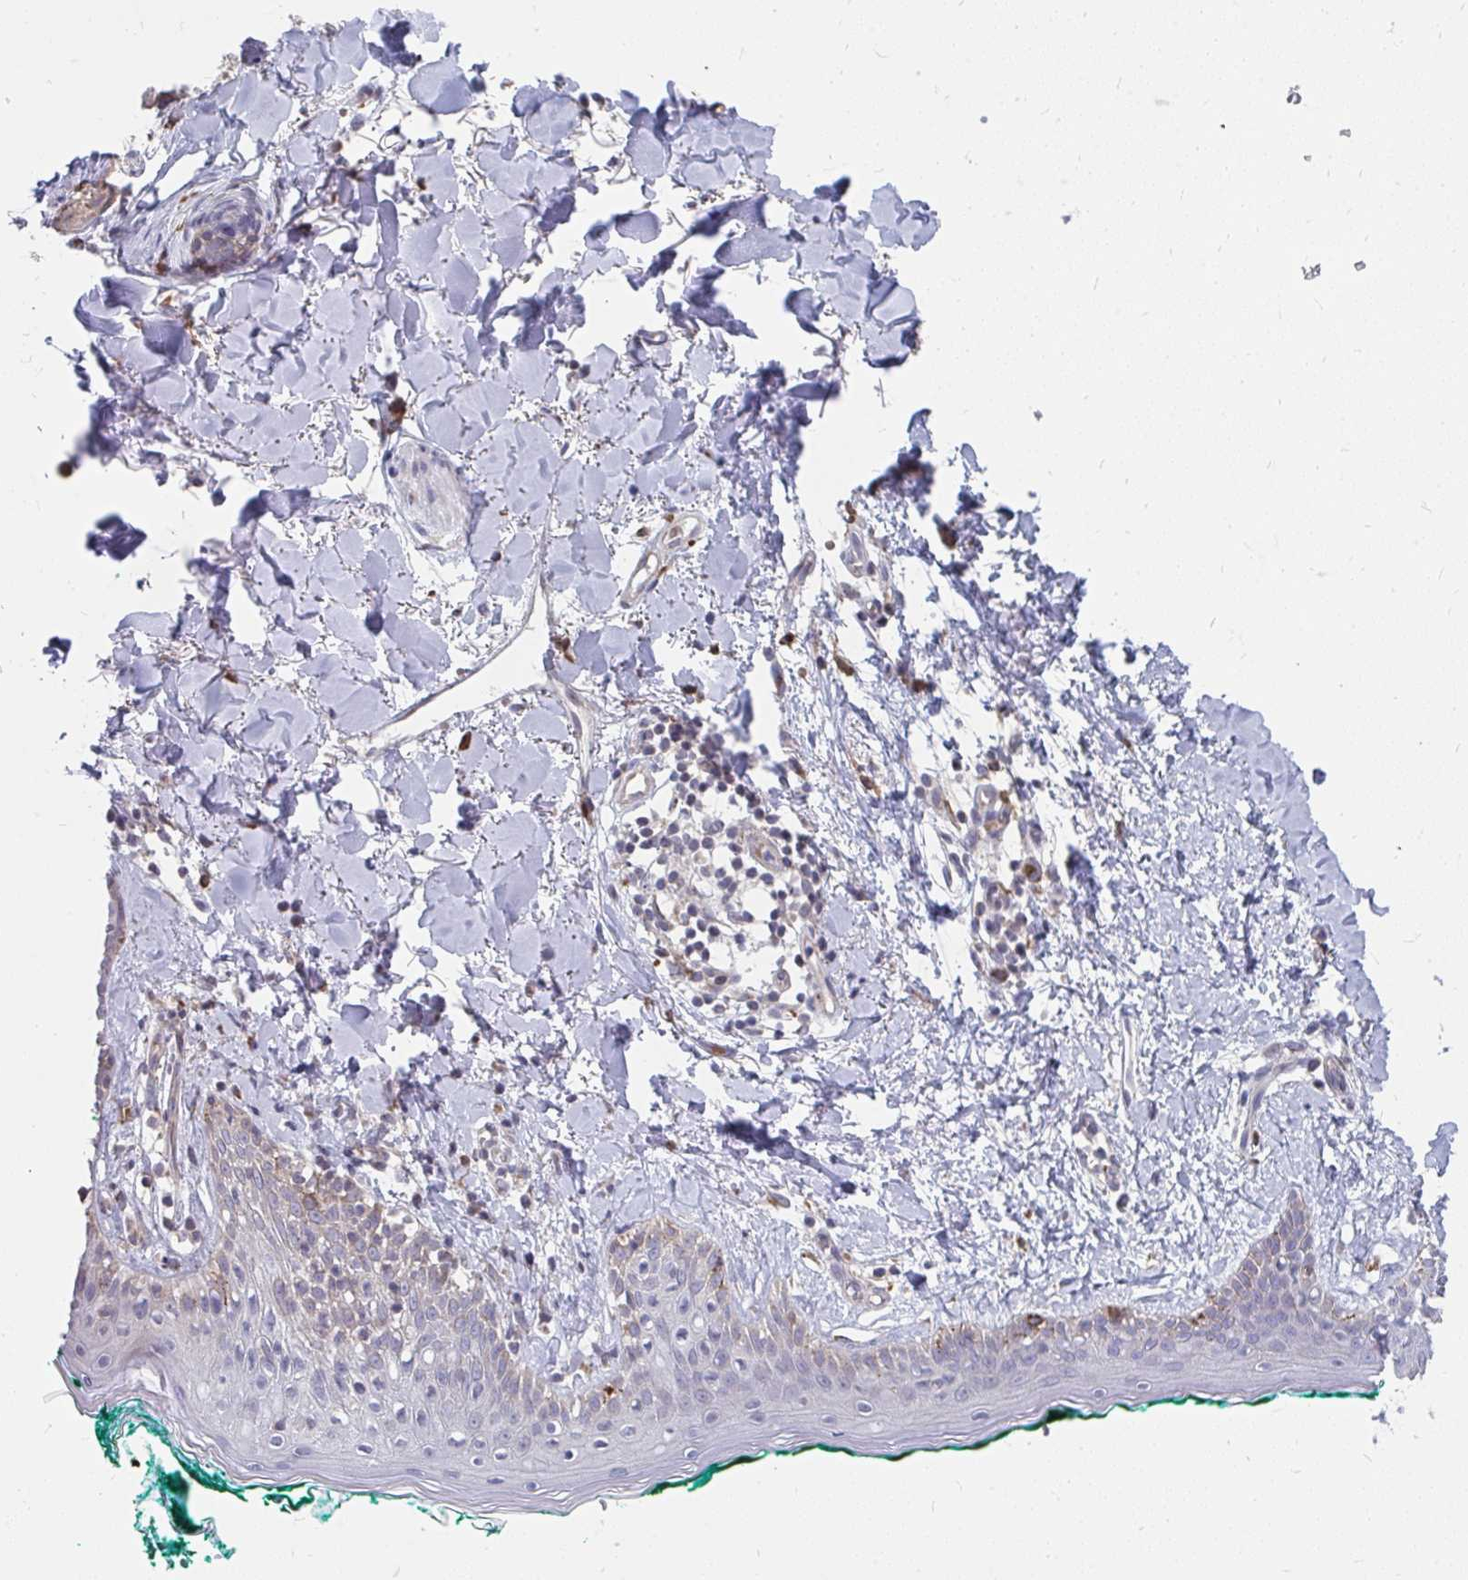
{"staining": {"intensity": "moderate", "quantity": ">75%", "location": "cytoplasmic/membranous"}, "tissue": "skin", "cell_type": "Fibroblasts", "image_type": "normal", "snomed": [{"axis": "morphology", "description": "Normal tissue, NOS"}, {"axis": "topography", "description": "Skin"}], "caption": "An immunohistochemistry (IHC) photomicrograph of normal tissue is shown. Protein staining in brown labels moderate cytoplasmic/membranous positivity in skin within fibroblasts.", "gene": "PABIR3", "patient": {"sex": "female", "age": 34}}